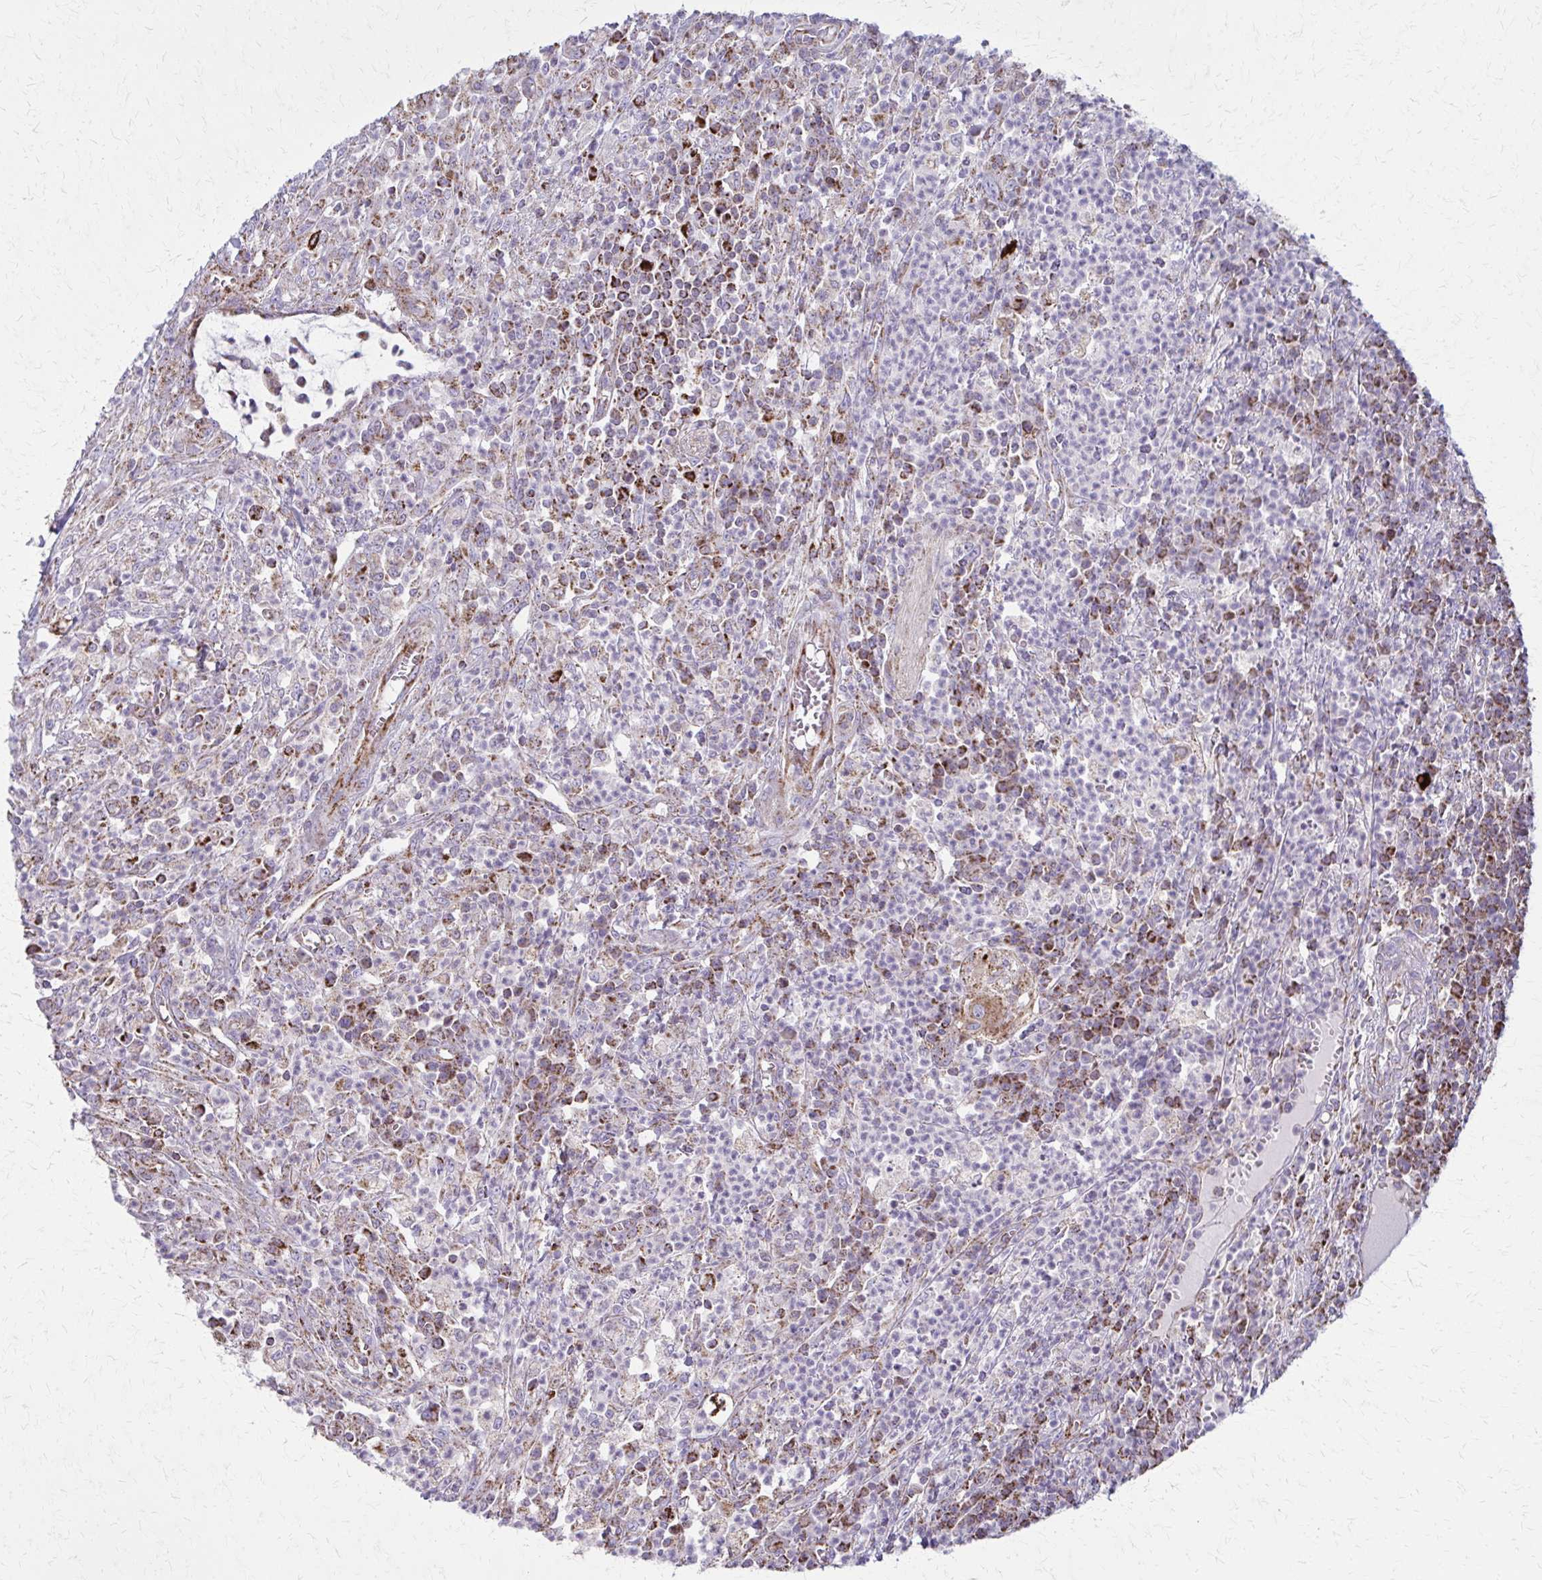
{"staining": {"intensity": "moderate", "quantity": ">75%", "location": "cytoplasmic/membranous"}, "tissue": "colorectal cancer", "cell_type": "Tumor cells", "image_type": "cancer", "snomed": [{"axis": "morphology", "description": "Adenocarcinoma, NOS"}, {"axis": "topography", "description": "Colon"}], "caption": "Human colorectal cancer (adenocarcinoma) stained for a protein (brown) reveals moderate cytoplasmic/membranous positive positivity in about >75% of tumor cells.", "gene": "TVP23A", "patient": {"sex": "male", "age": 65}}